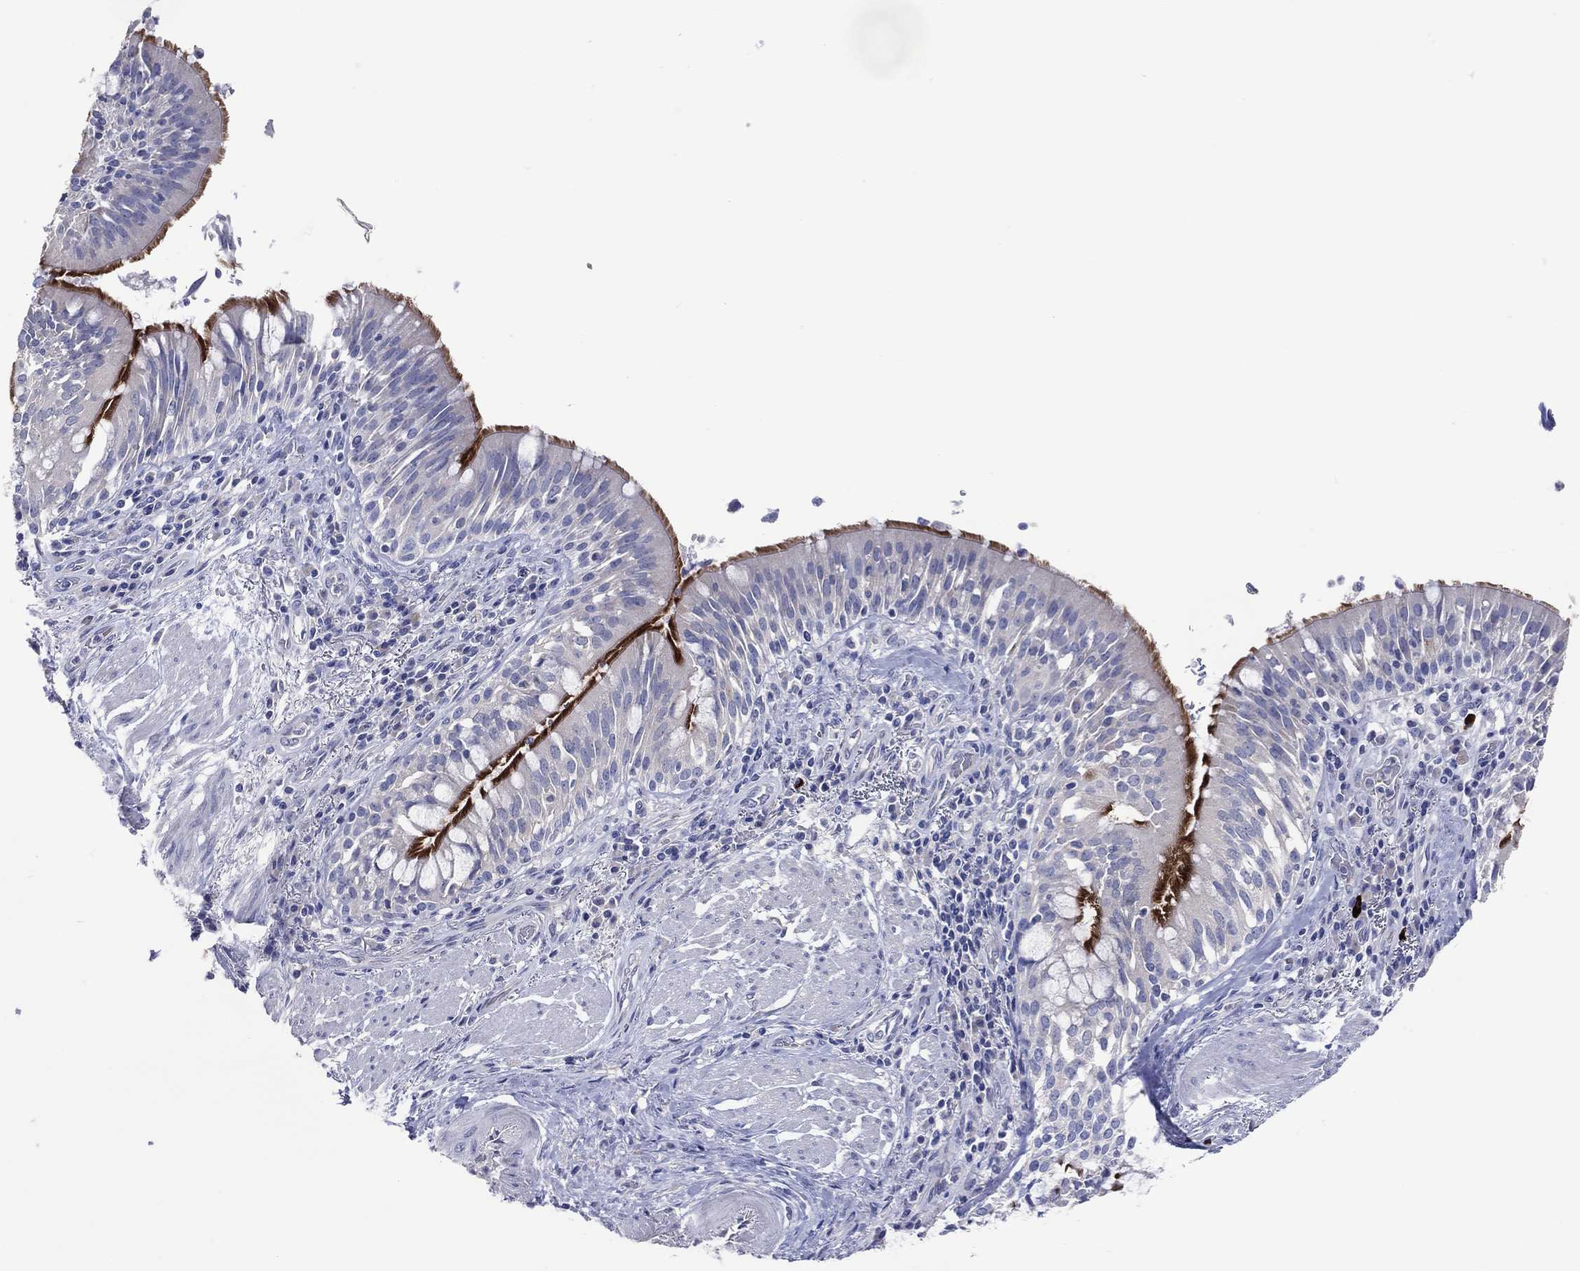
{"staining": {"intensity": "strong", "quantity": "25%-75%", "location": "cytoplasmic/membranous"}, "tissue": "bronchus", "cell_type": "Respiratory epithelial cells", "image_type": "normal", "snomed": [{"axis": "morphology", "description": "Normal tissue, NOS"}, {"axis": "morphology", "description": "Squamous cell carcinoma, NOS"}, {"axis": "topography", "description": "Bronchus"}, {"axis": "topography", "description": "Lung"}], "caption": "A brown stain highlights strong cytoplasmic/membranous expression of a protein in respiratory epithelial cells of unremarkable bronchus. Nuclei are stained in blue.", "gene": "DNAH6", "patient": {"sex": "male", "age": 64}}